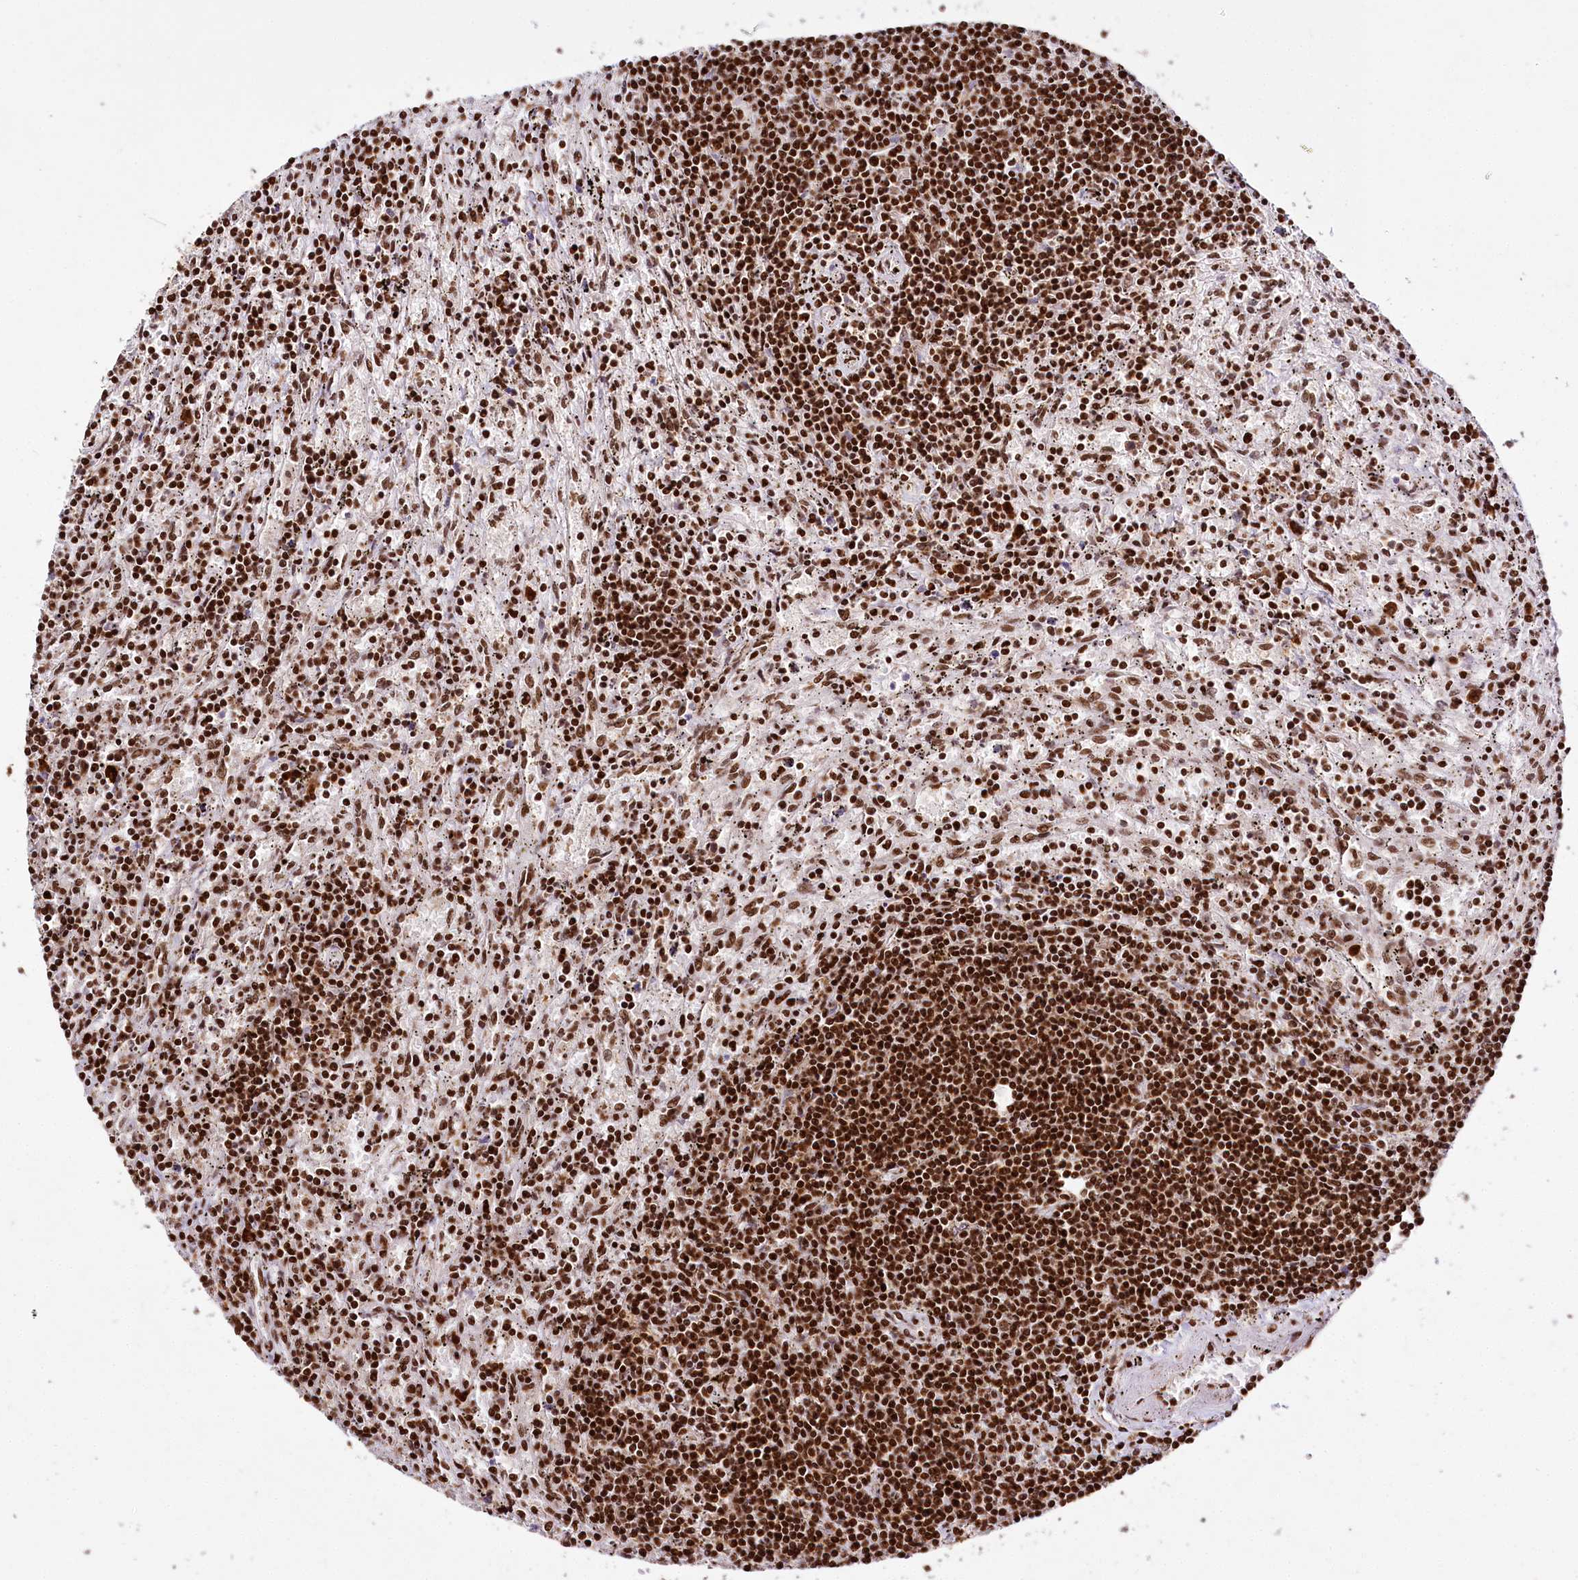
{"staining": {"intensity": "strong", "quantity": ">75%", "location": "nuclear"}, "tissue": "lymphoma", "cell_type": "Tumor cells", "image_type": "cancer", "snomed": [{"axis": "morphology", "description": "Malignant lymphoma, non-Hodgkin's type, Low grade"}, {"axis": "topography", "description": "Spleen"}], "caption": "The micrograph demonstrates staining of lymphoma, revealing strong nuclear protein staining (brown color) within tumor cells. (DAB (3,3'-diaminobenzidine) IHC with brightfield microscopy, high magnification).", "gene": "SMARCE1", "patient": {"sex": "male", "age": 76}}